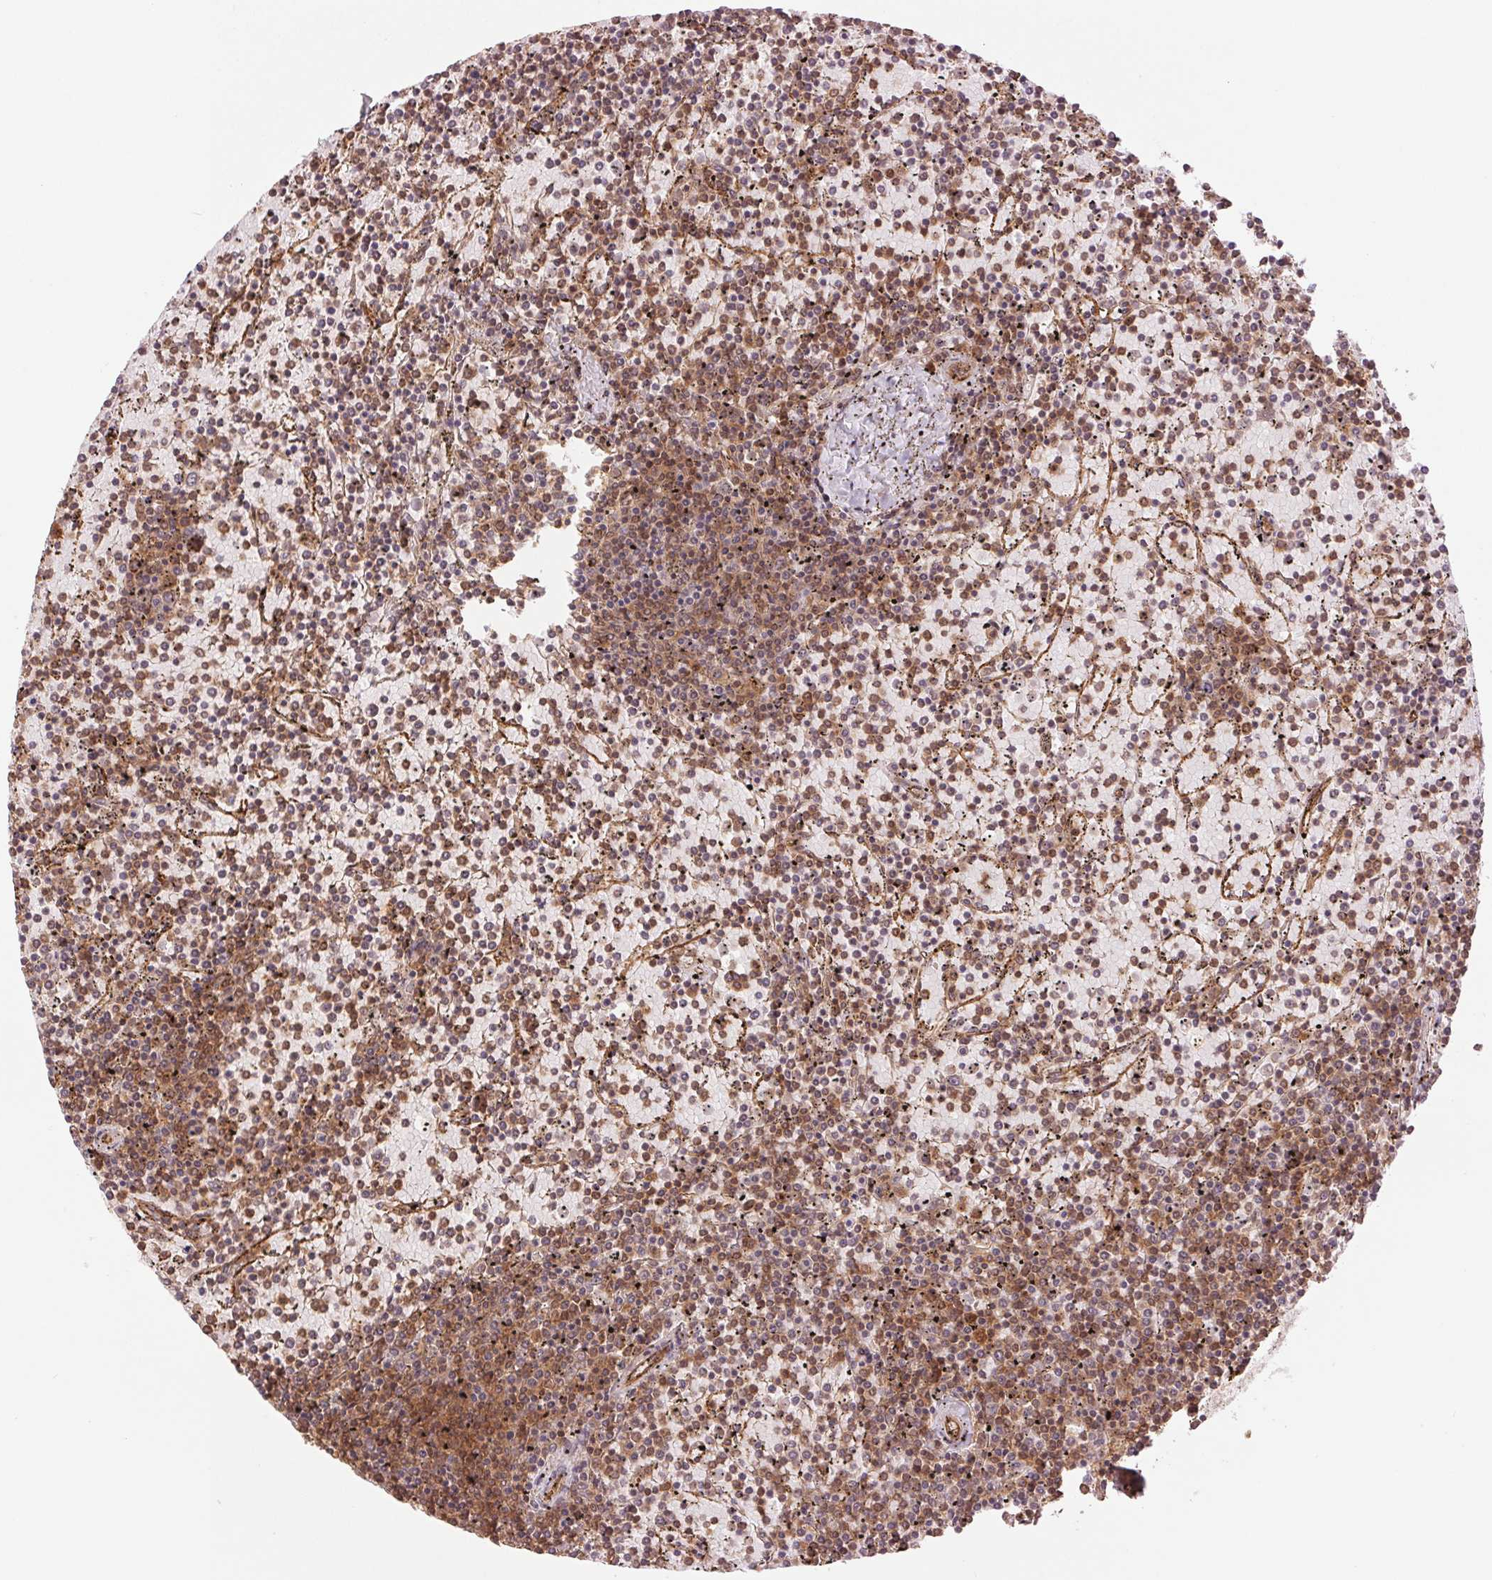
{"staining": {"intensity": "moderate", "quantity": ">75%", "location": "cytoplasmic/membranous"}, "tissue": "lymphoma", "cell_type": "Tumor cells", "image_type": "cancer", "snomed": [{"axis": "morphology", "description": "Malignant lymphoma, non-Hodgkin's type, Low grade"}, {"axis": "topography", "description": "Spleen"}], "caption": "IHC (DAB) staining of lymphoma displays moderate cytoplasmic/membranous protein staining in about >75% of tumor cells. (IHC, brightfield microscopy, high magnification).", "gene": "STARD7", "patient": {"sex": "female", "age": 77}}